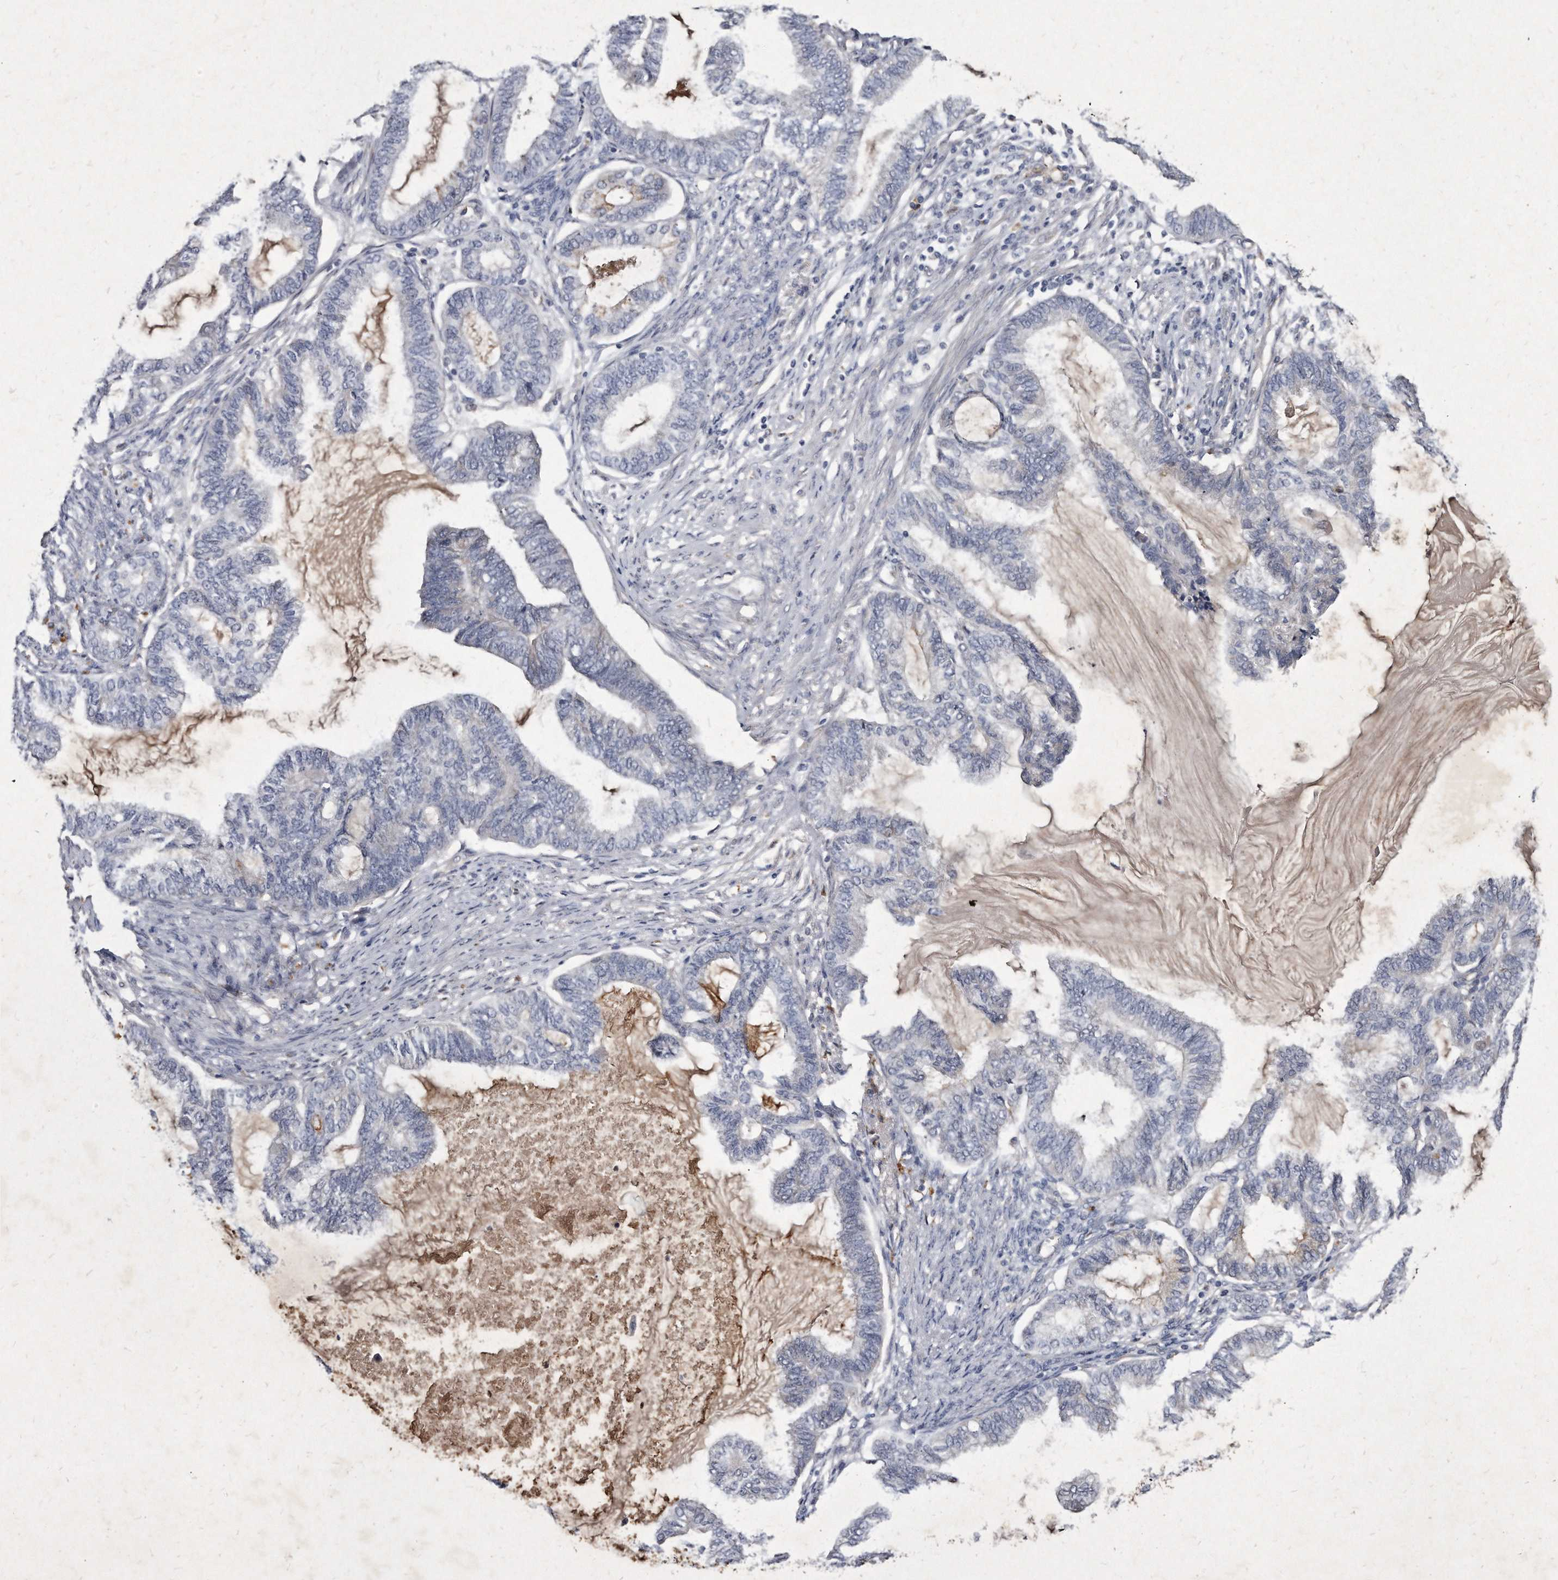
{"staining": {"intensity": "negative", "quantity": "none", "location": "none"}, "tissue": "endometrial cancer", "cell_type": "Tumor cells", "image_type": "cancer", "snomed": [{"axis": "morphology", "description": "Adenocarcinoma, NOS"}, {"axis": "topography", "description": "Endometrium"}], "caption": "This is an immunohistochemistry image of endometrial cancer (adenocarcinoma). There is no expression in tumor cells.", "gene": "KLHDC3", "patient": {"sex": "female", "age": 86}}